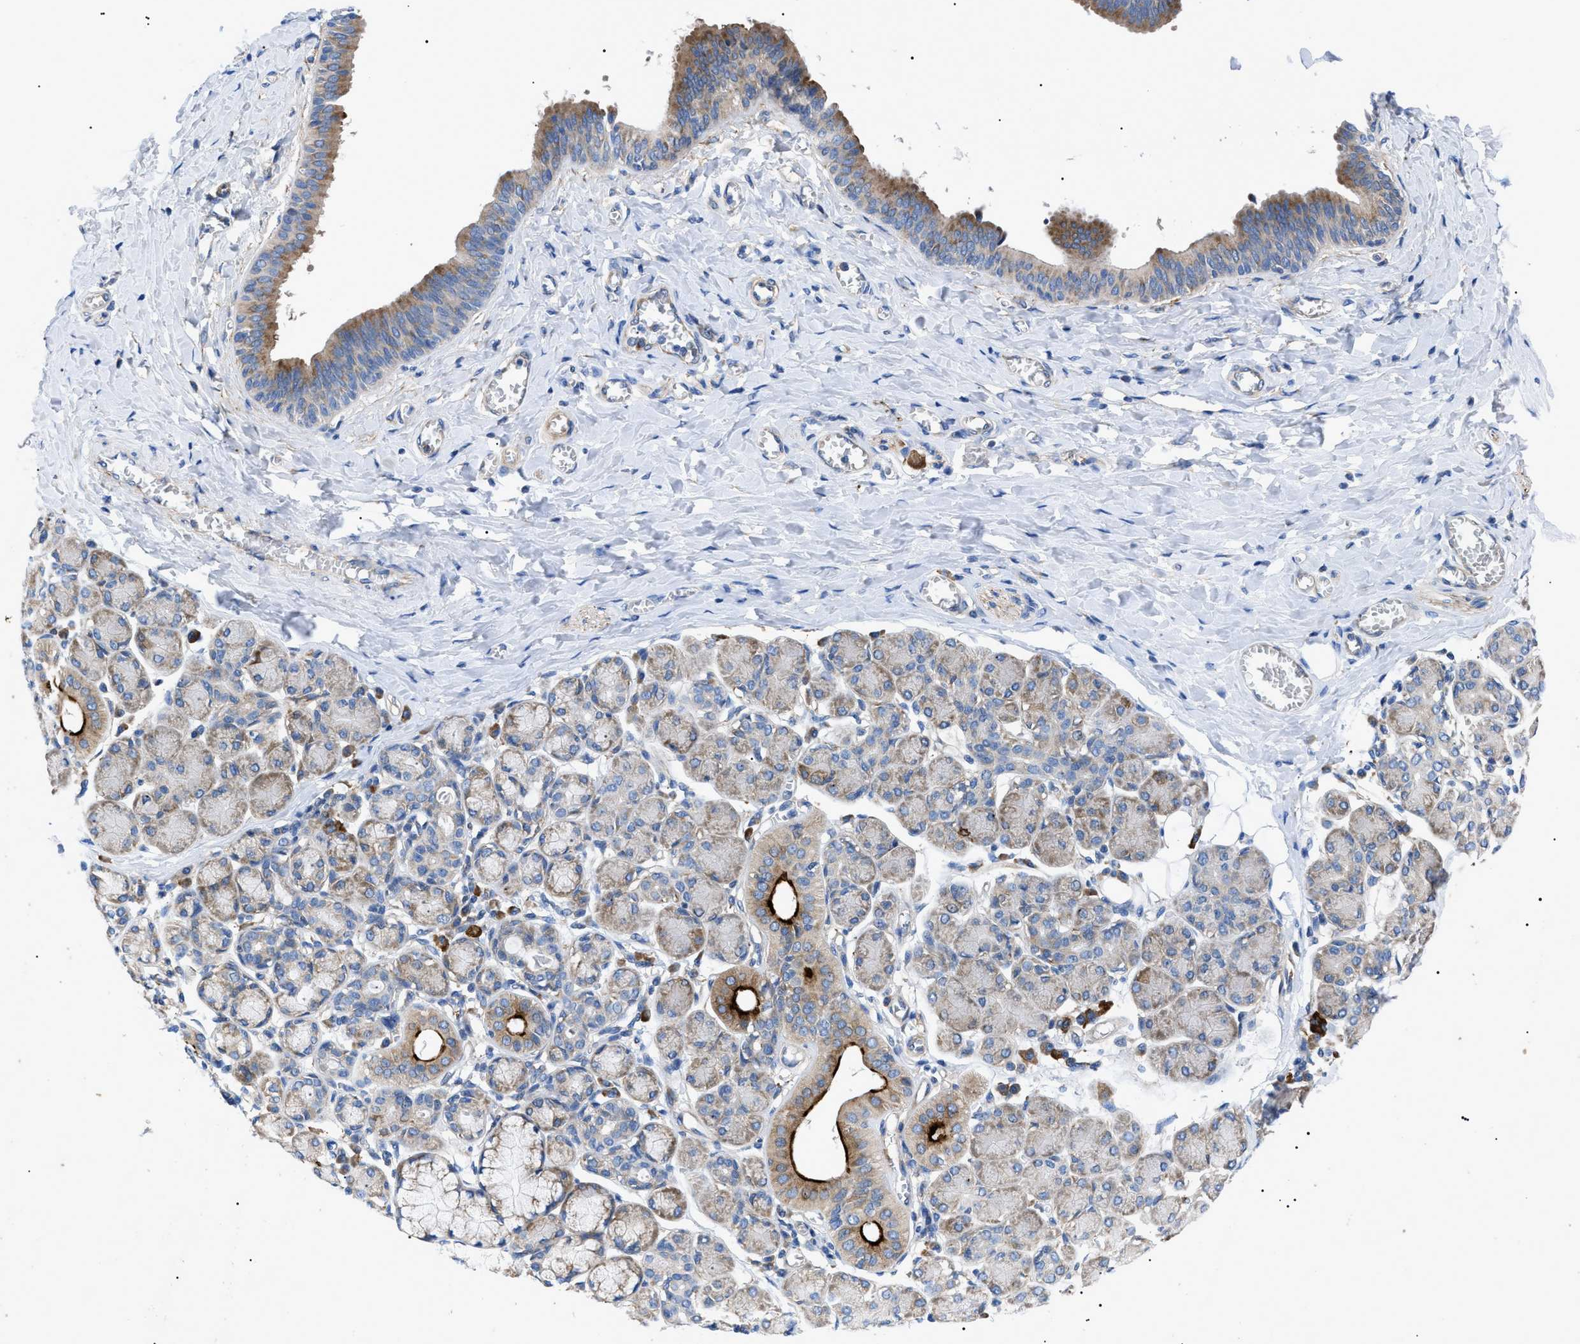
{"staining": {"intensity": "strong", "quantity": "<25%", "location": "cytoplasmic/membranous"}, "tissue": "salivary gland", "cell_type": "Glandular cells", "image_type": "normal", "snomed": [{"axis": "morphology", "description": "Normal tissue, NOS"}, {"axis": "morphology", "description": "Inflammation, NOS"}, {"axis": "topography", "description": "Lymph node"}, {"axis": "topography", "description": "Salivary gland"}], "caption": "Salivary gland stained with DAB immunohistochemistry exhibits medium levels of strong cytoplasmic/membranous positivity in approximately <25% of glandular cells. (DAB IHC, brown staining for protein, blue staining for nuclei).", "gene": "HSPB8", "patient": {"sex": "male", "age": 3}}